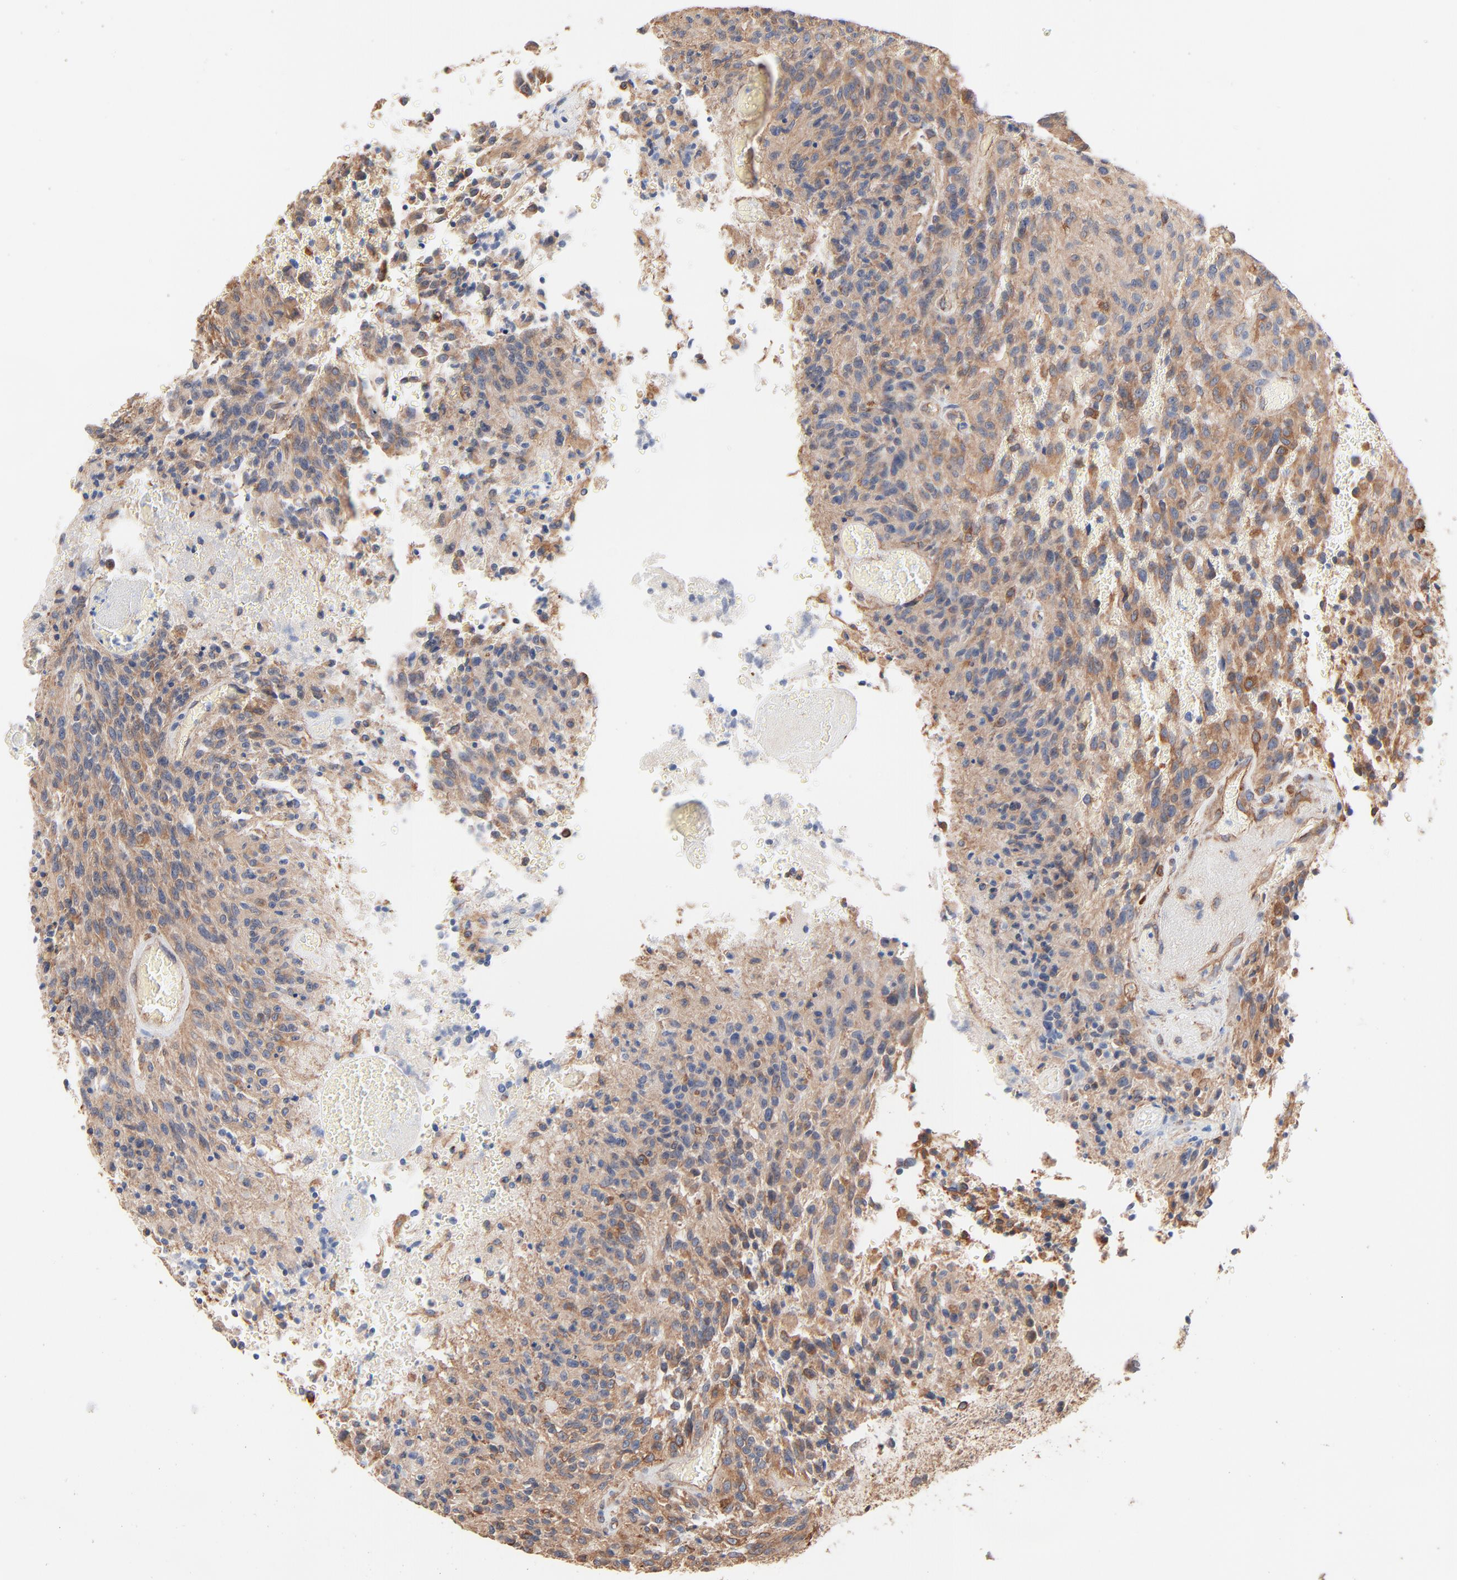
{"staining": {"intensity": "moderate", "quantity": ">75%", "location": "cytoplasmic/membranous"}, "tissue": "glioma", "cell_type": "Tumor cells", "image_type": "cancer", "snomed": [{"axis": "morphology", "description": "Normal tissue, NOS"}, {"axis": "morphology", "description": "Glioma, malignant, High grade"}, {"axis": "topography", "description": "Cerebral cortex"}], "caption": "Tumor cells exhibit medium levels of moderate cytoplasmic/membranous staining in approximately >75% of cells in human high-grade glioma (malignant). Nuclei are stained in blue.", "gene": "ABCD4", "patient": {"sex": "male", "age": 56}}